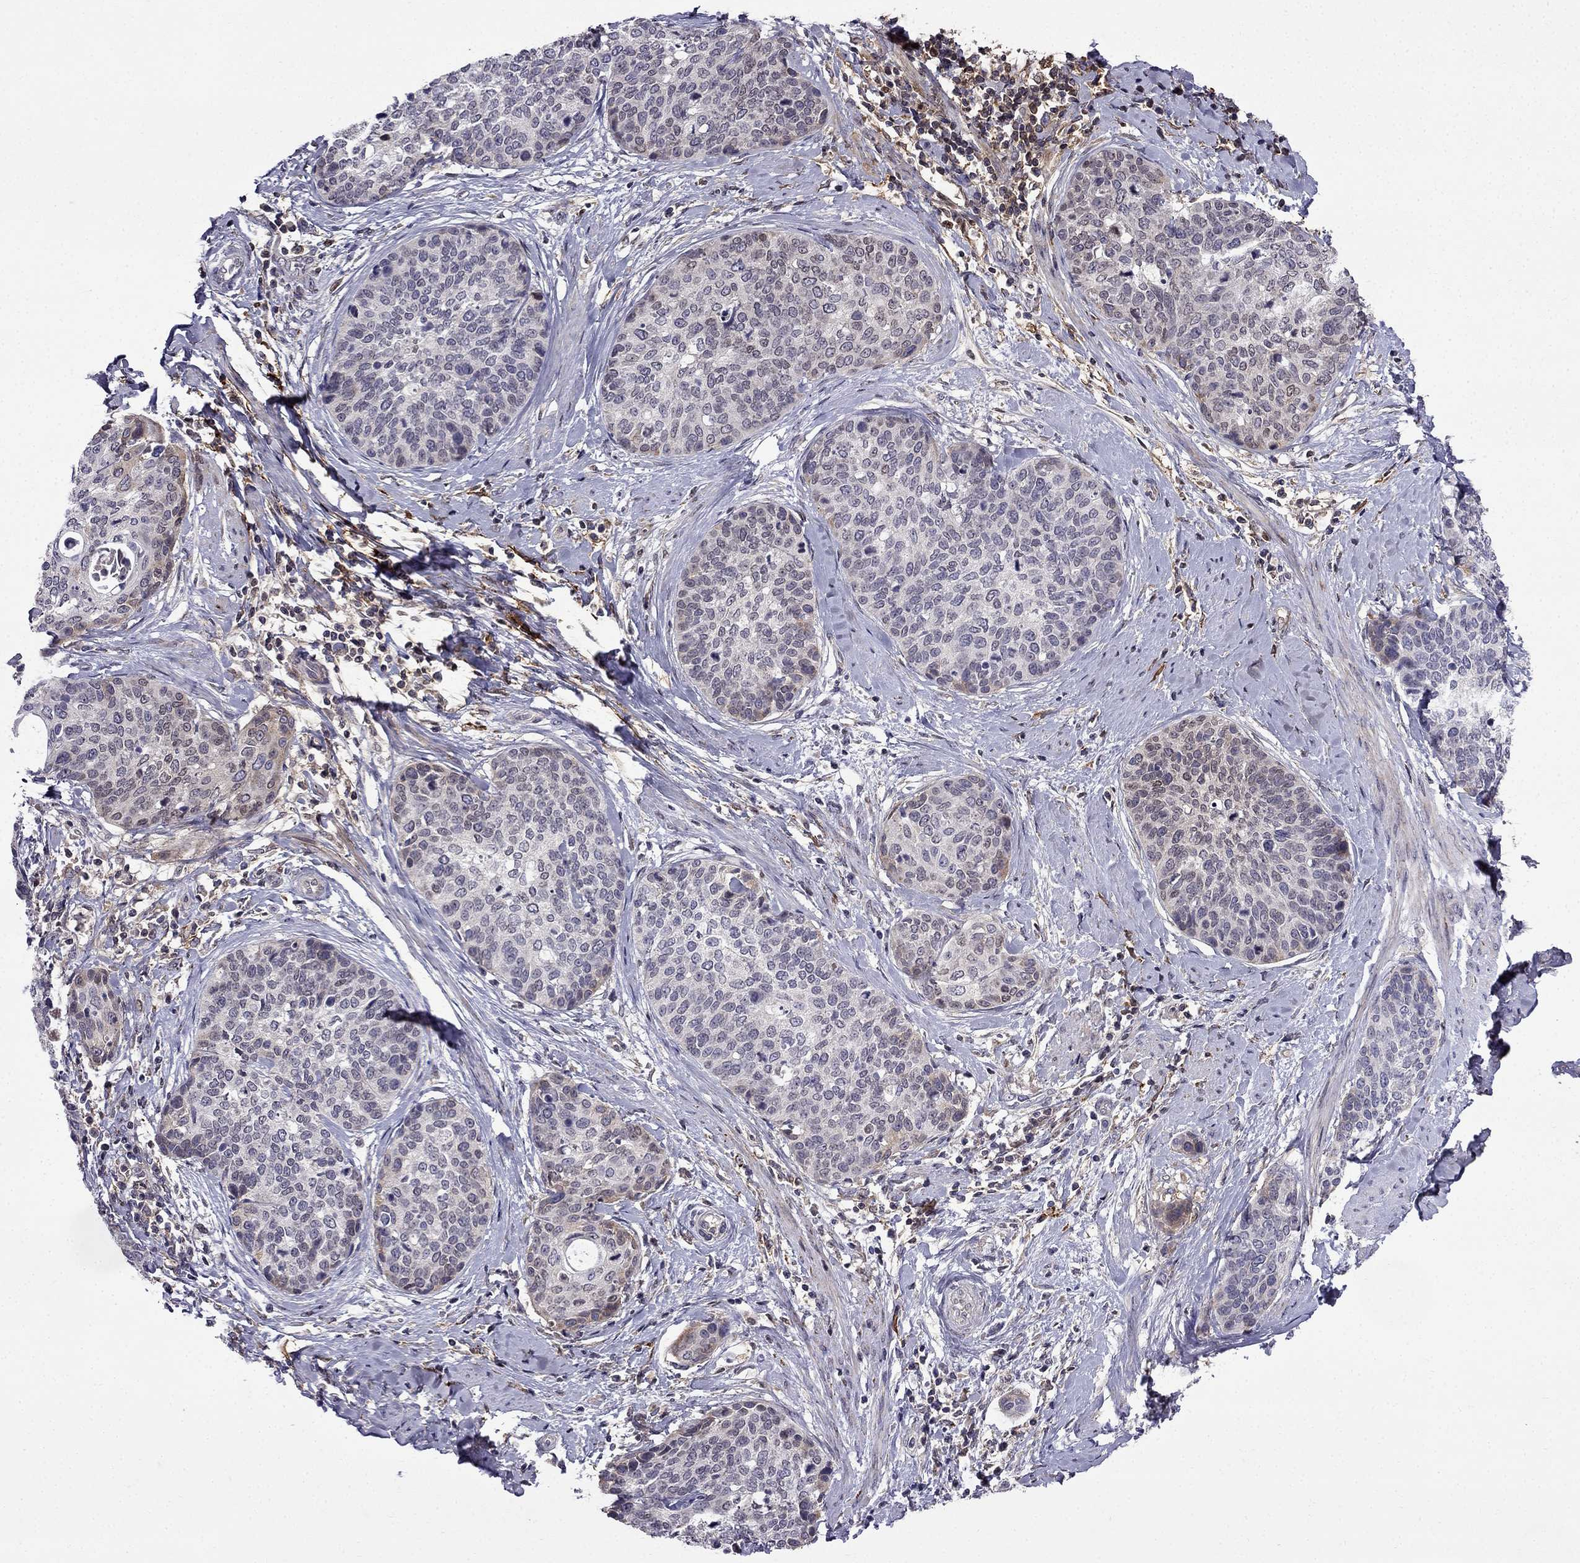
{"staining": {"intensity": "negative", "quantity": "none", "location": "none"}, "tissue": "cervical cancer", "cell_type": "Tumor cells", "image_type": "cancer", "snomed": [{"axis": "morphology", "description": "Squamous cell carcinoma, NOS"}, {"axis": "topography", "description": "Cervix"}], "caption": "A histopathology image of human cervical cancer is negative for staining in tumor cells.", "gene": "PI16", "patient": {"sex": "female", "age": 69}}